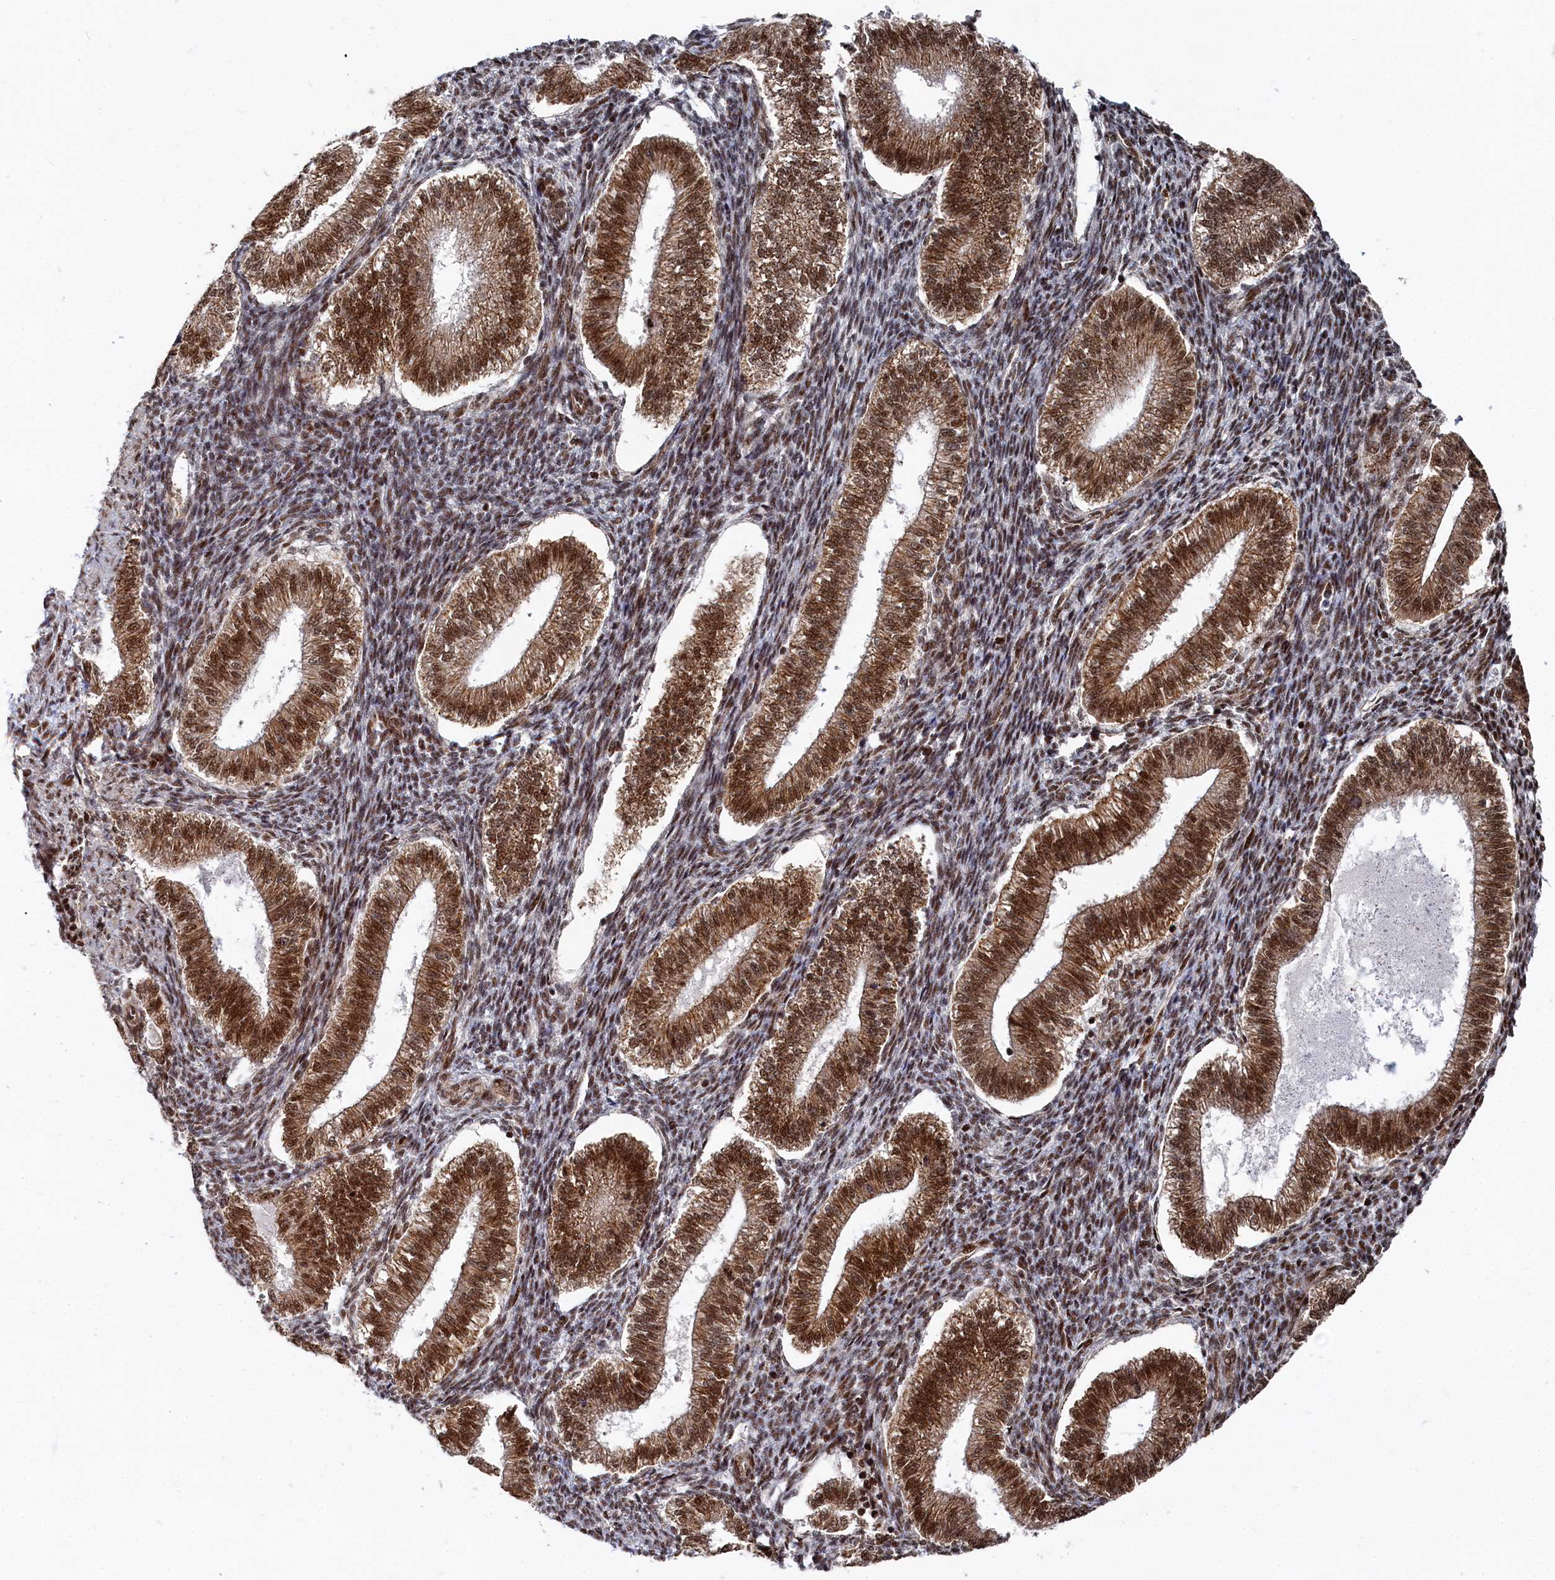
{"staining": {"intensity": "moderate", "quantity": "25%-75%", "location": "nuclear"}, "tissue": "endometrium", "cell_type": "Cells in endometrial stroma", "image_type": "normal", "snomed": [{"axis": "morphology", "description": "Normal tissue, NOS"}, {"axis": "topography", "description": "Endometrium"}], "caption": "Immunohistochemical staining of unremarkable human endometrium demonstrates medium levels of moderate nuclear expression in about 25%-75% of cells in endometrial stroma. (DAB (3,3'-diaminobenzidine) IHC, brown staining for protein, blue staining for nuclei).", "gene": "BUB3", "patient": {"sex": "female", "age": 25}}